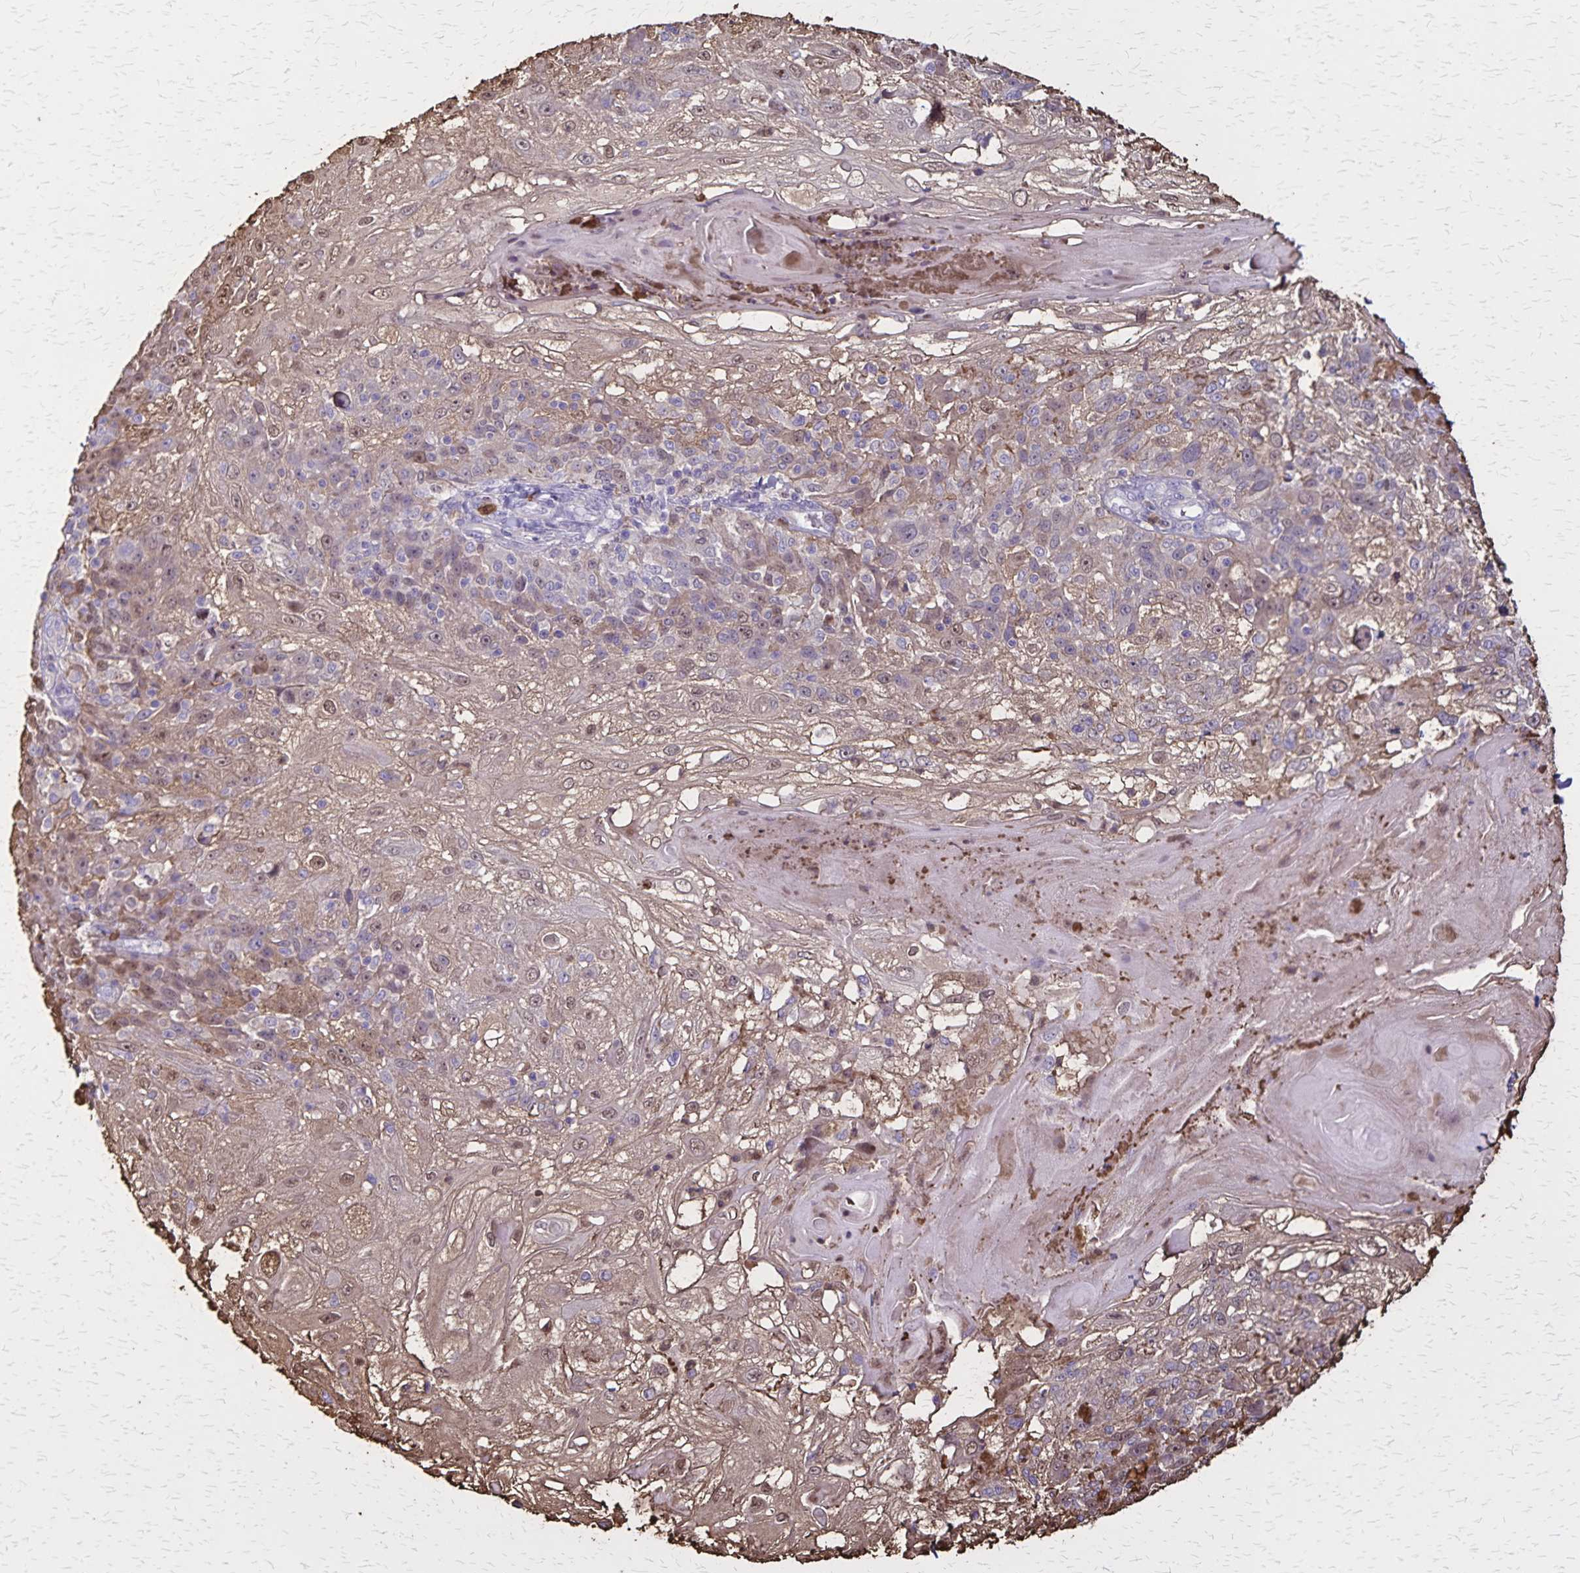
{"staining": {"intensity": "weak", "quantity": ">75%", "location": "cytoplasmic/membranous,nuclear"}, "tissue": "skin cancer", "cell_type": "Tumor cells", "image_type": "cancer", "snomed": [{"axis": "morphology", "description": "Normal tissue, NOS"}, {"axis": "morphology", "description": "Squamous cell carcinoma, NOS"}, {"axis": "topography", "description": "Skin"}], "caption": "A micrograph of squamous cell carcinoma (skin) stained for a protein displays weak cytoplasmic/membranous and nuclear brown staining in tumor cells.", "gene": "ULBP3", "patient": {"sex": "female", "age": 83}}